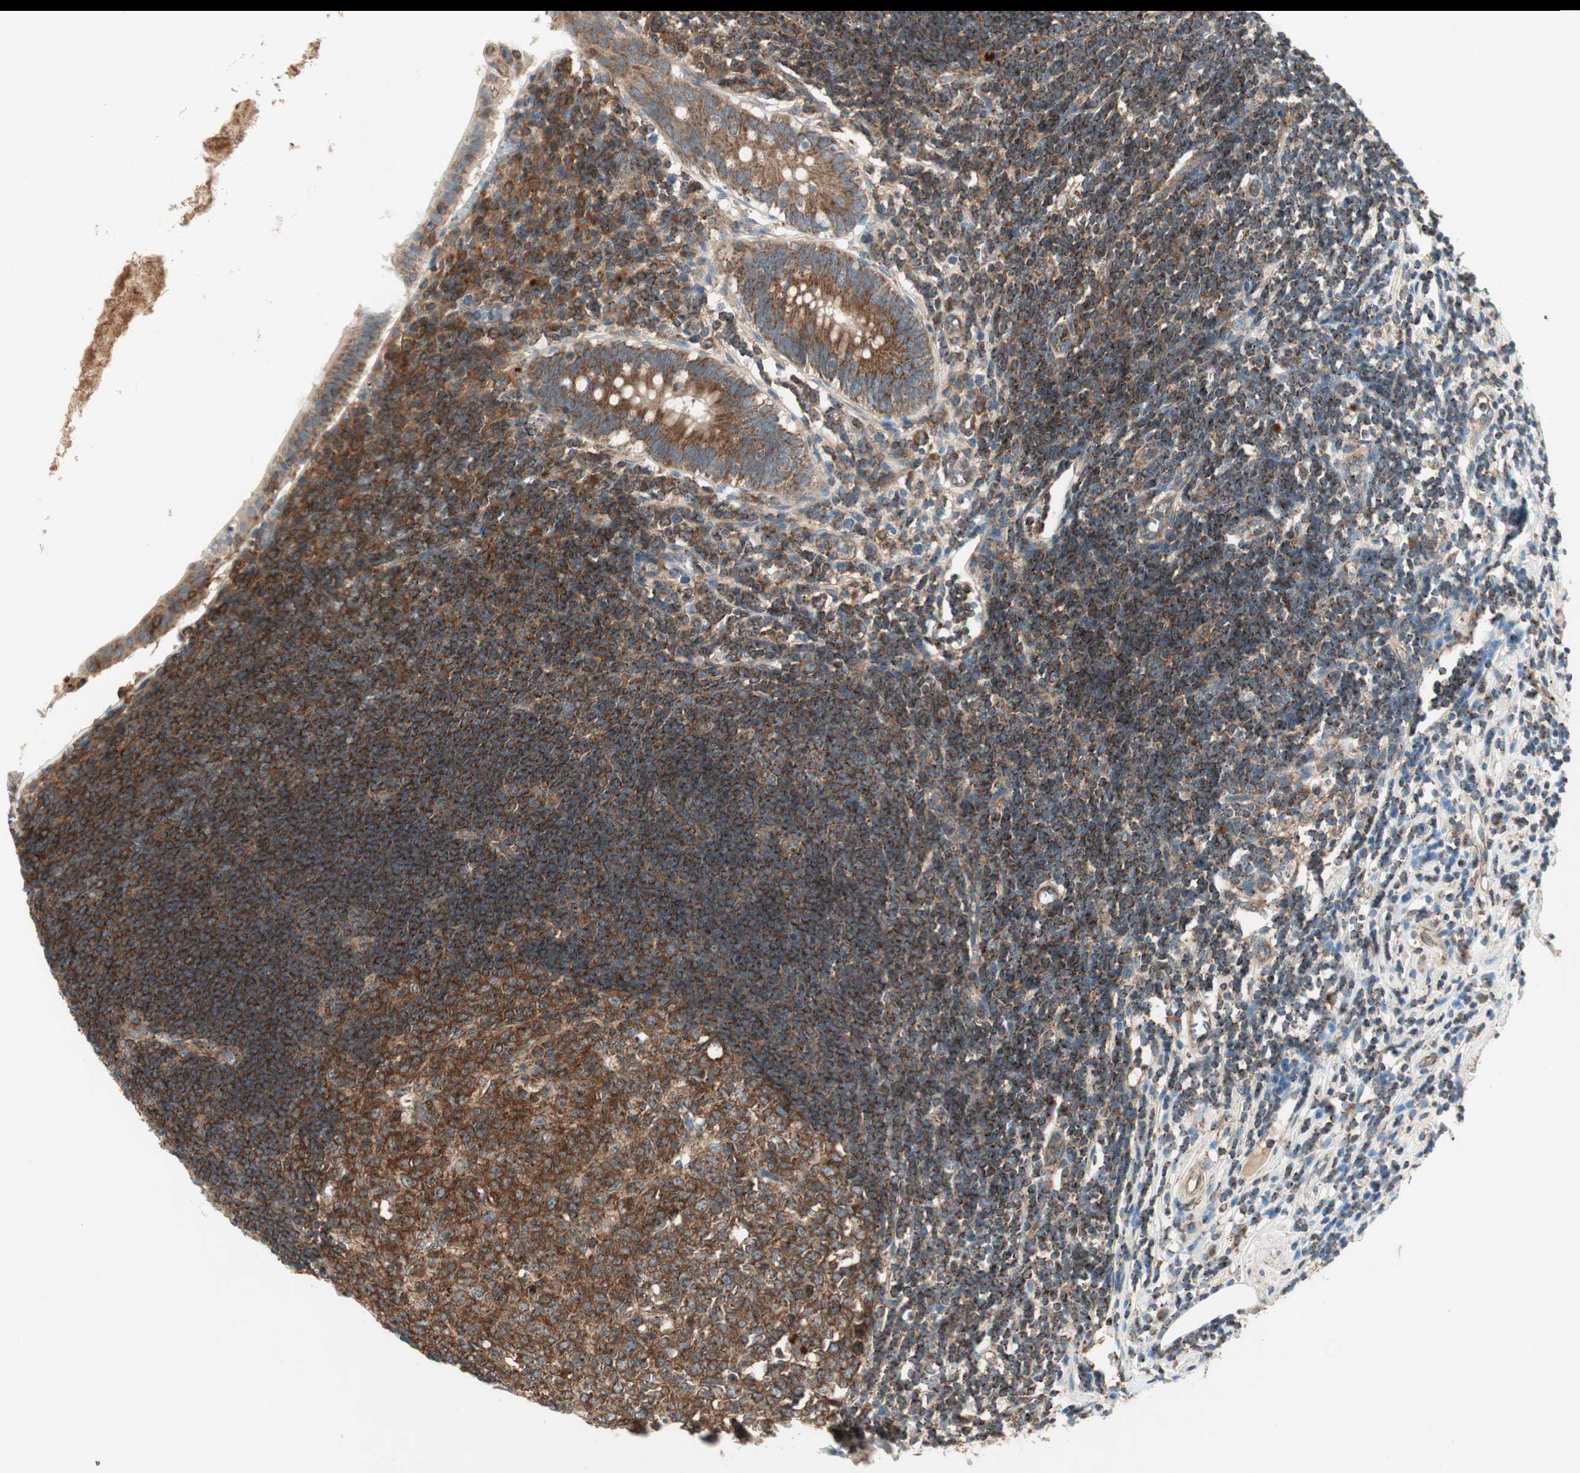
{"staining": {"intensity": "moderate", "quantity": ">75%", "location": "cytoplasmic/membranous"}, "tissue": "appendix", "cell_type": "Glandular cells", "image_type": "normal", "snomed": [{"axis": "morphology", "description": "Normal tissue, NOS"}, {"axis": "topography", "description": "Appendix"}], "caption": "Moderate cytoplasmic/membranous positivity is appreciated in approximately >75% of glandular cells in unremarkable appendix.", "gene": "CHADL", "patient": {"sex": "female", "age": 50}}